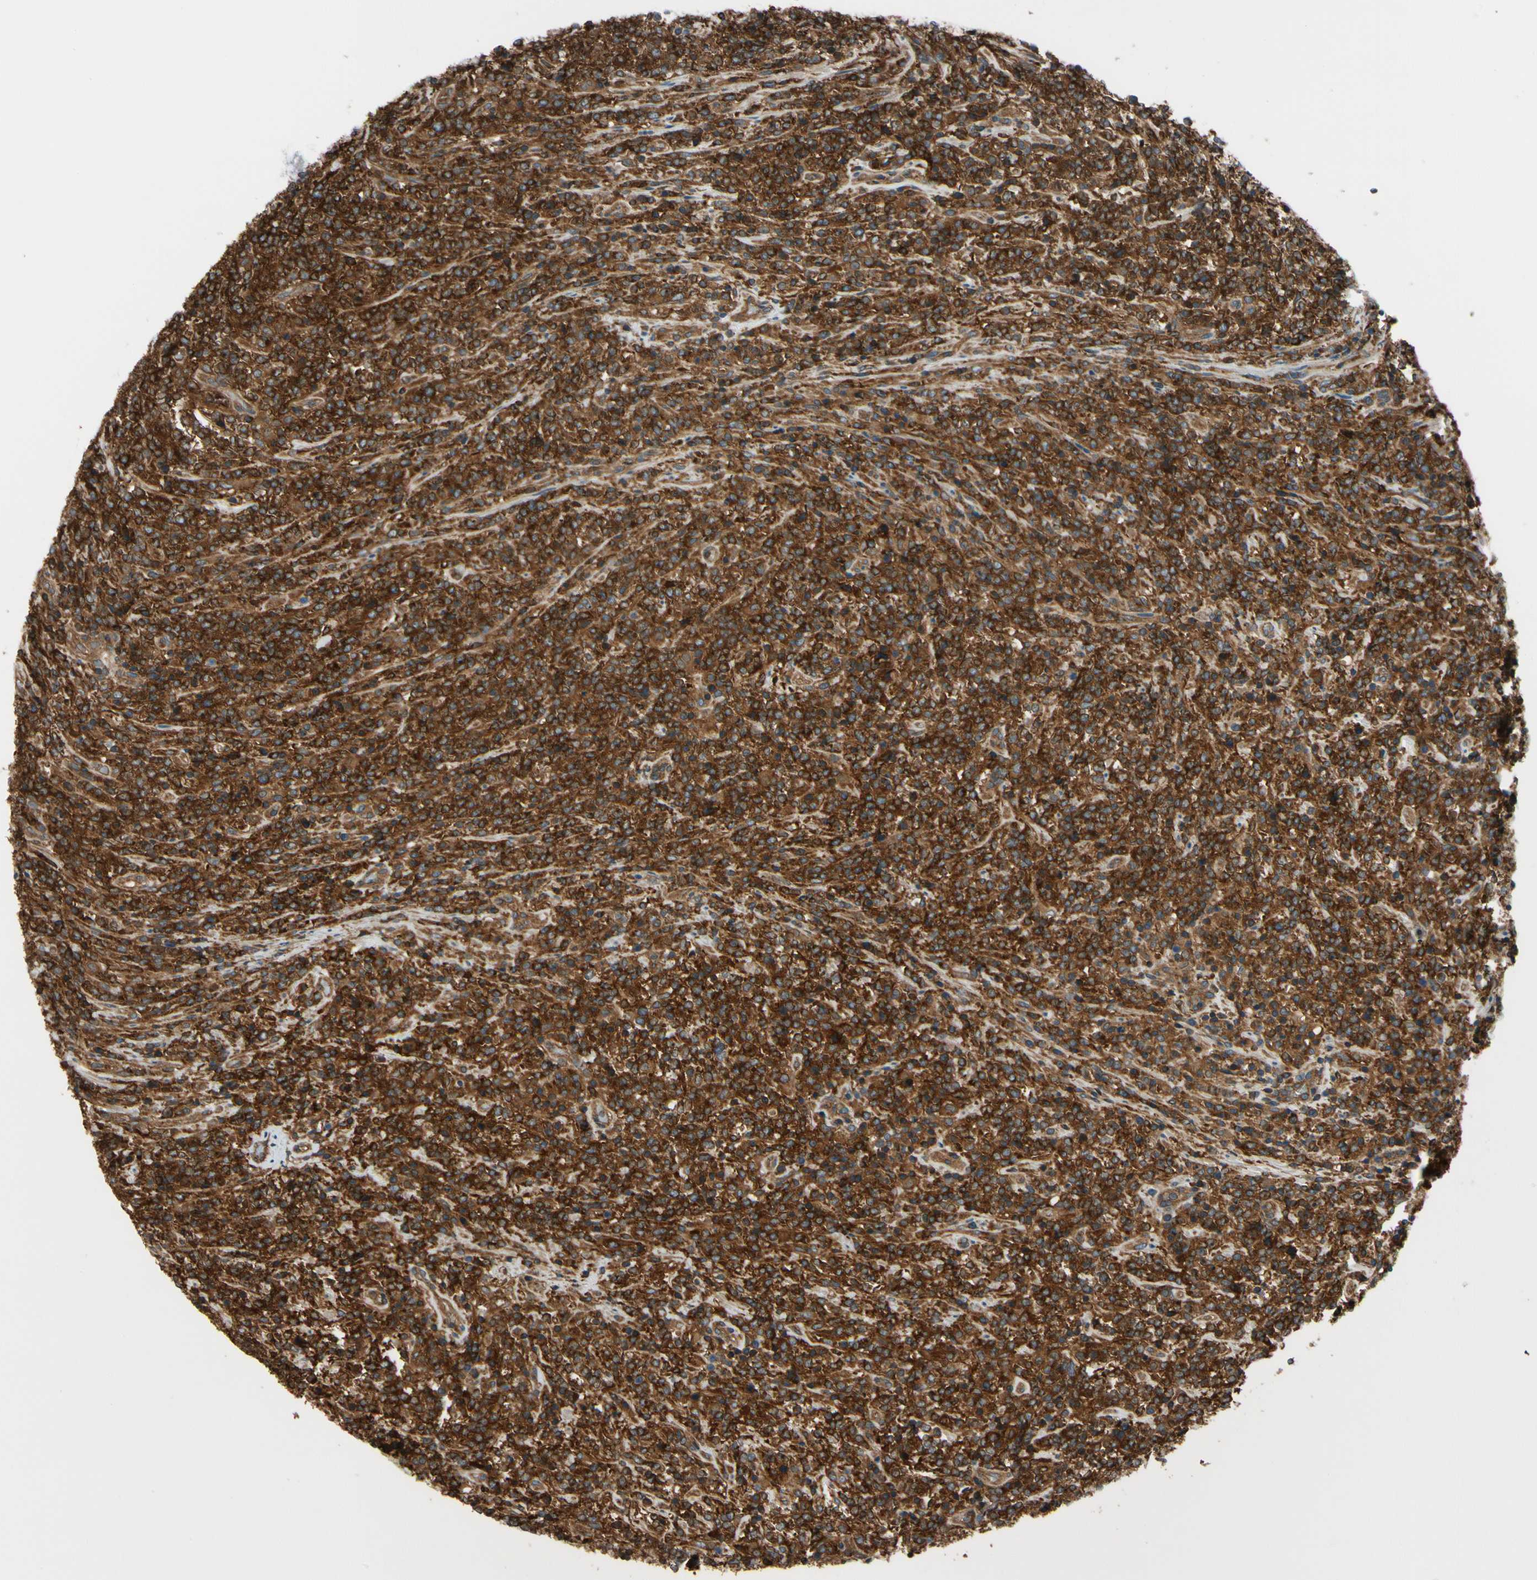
{"staining": {"intensity": "strong", "quantity": ">75%", "location": "cytoplasmic/membranous"}, "tissue": "lymphoma", "cell_type": "Tumor cells", "image_type": "cancer", "snomed": [{"axis": "morphology", "description": "Malignant lymphoma, non-Hodgkin's type, High grade"}, {"axis": "topography", "description": "Soft tissue"}], "caption": "Brown immunohistochemical staining in human lymphoma displays strong cytoplasmic/membranous expression in approximately >75% of tumor cells.", "gene": "EPS15", "patient": {"sex": "male", "age": 18}}